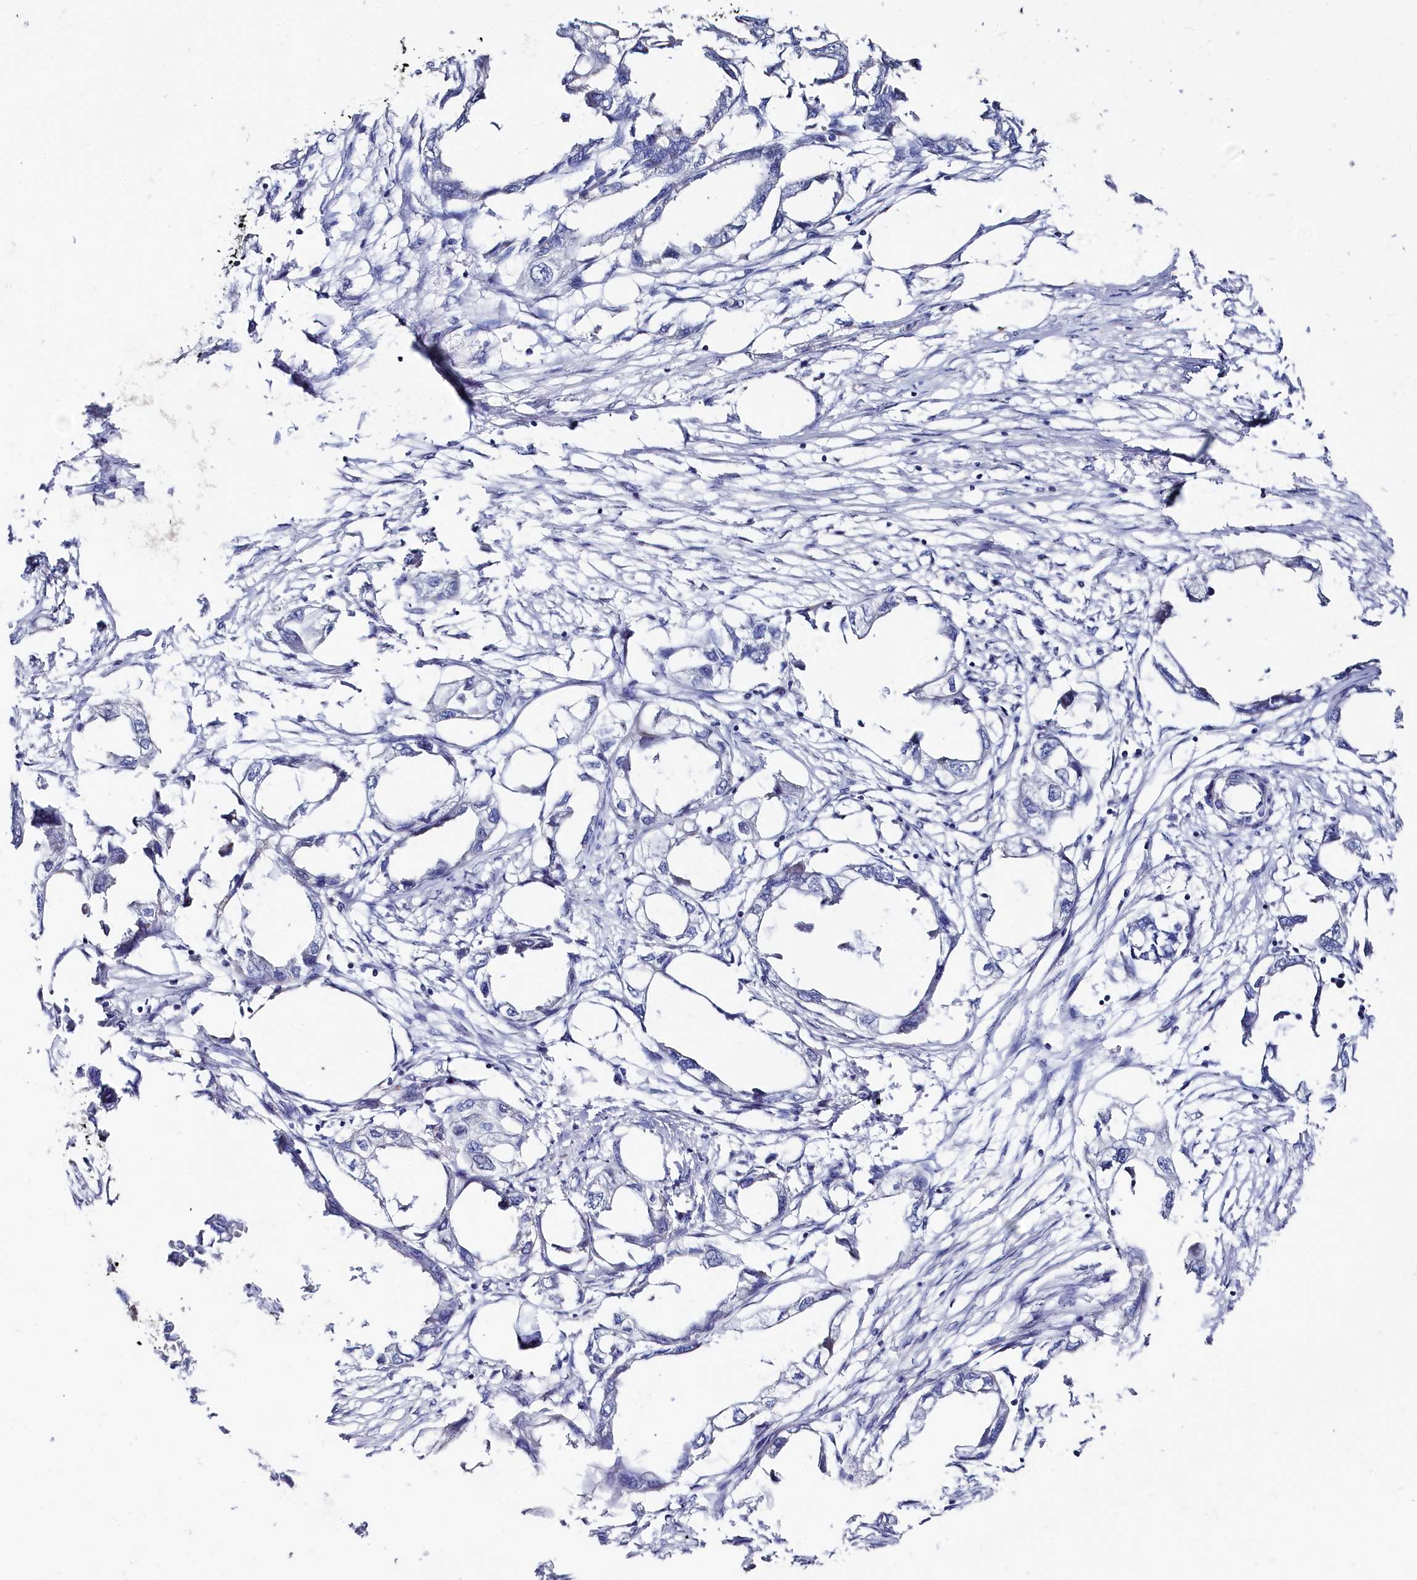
{"staining": {"intensity": "negative", "quantity": "none", "location": "none"}, "tissue": "endometrial cancer", "cell_type": "Tumor cells", "image_type": "cancer", "snomed": [{"axis": "morphology", "description": "Adenocarcinoma, NOS"}, {"axis": "morphology", "description": "Adenocarcinoma, metastatic, NOS"}, {"axis": "topography", "description": "Adipose tissue"}, {"axis": "topography", "description": "Endometrium"}], "caption": "Immunohistochemistry (IHC) of human endometrial cancer (metastatic adenocarcinoma) demonstrates no expression in tumor cells.", "gene": "TIGD4", "patient": {"sex": "female", "age": 67}}